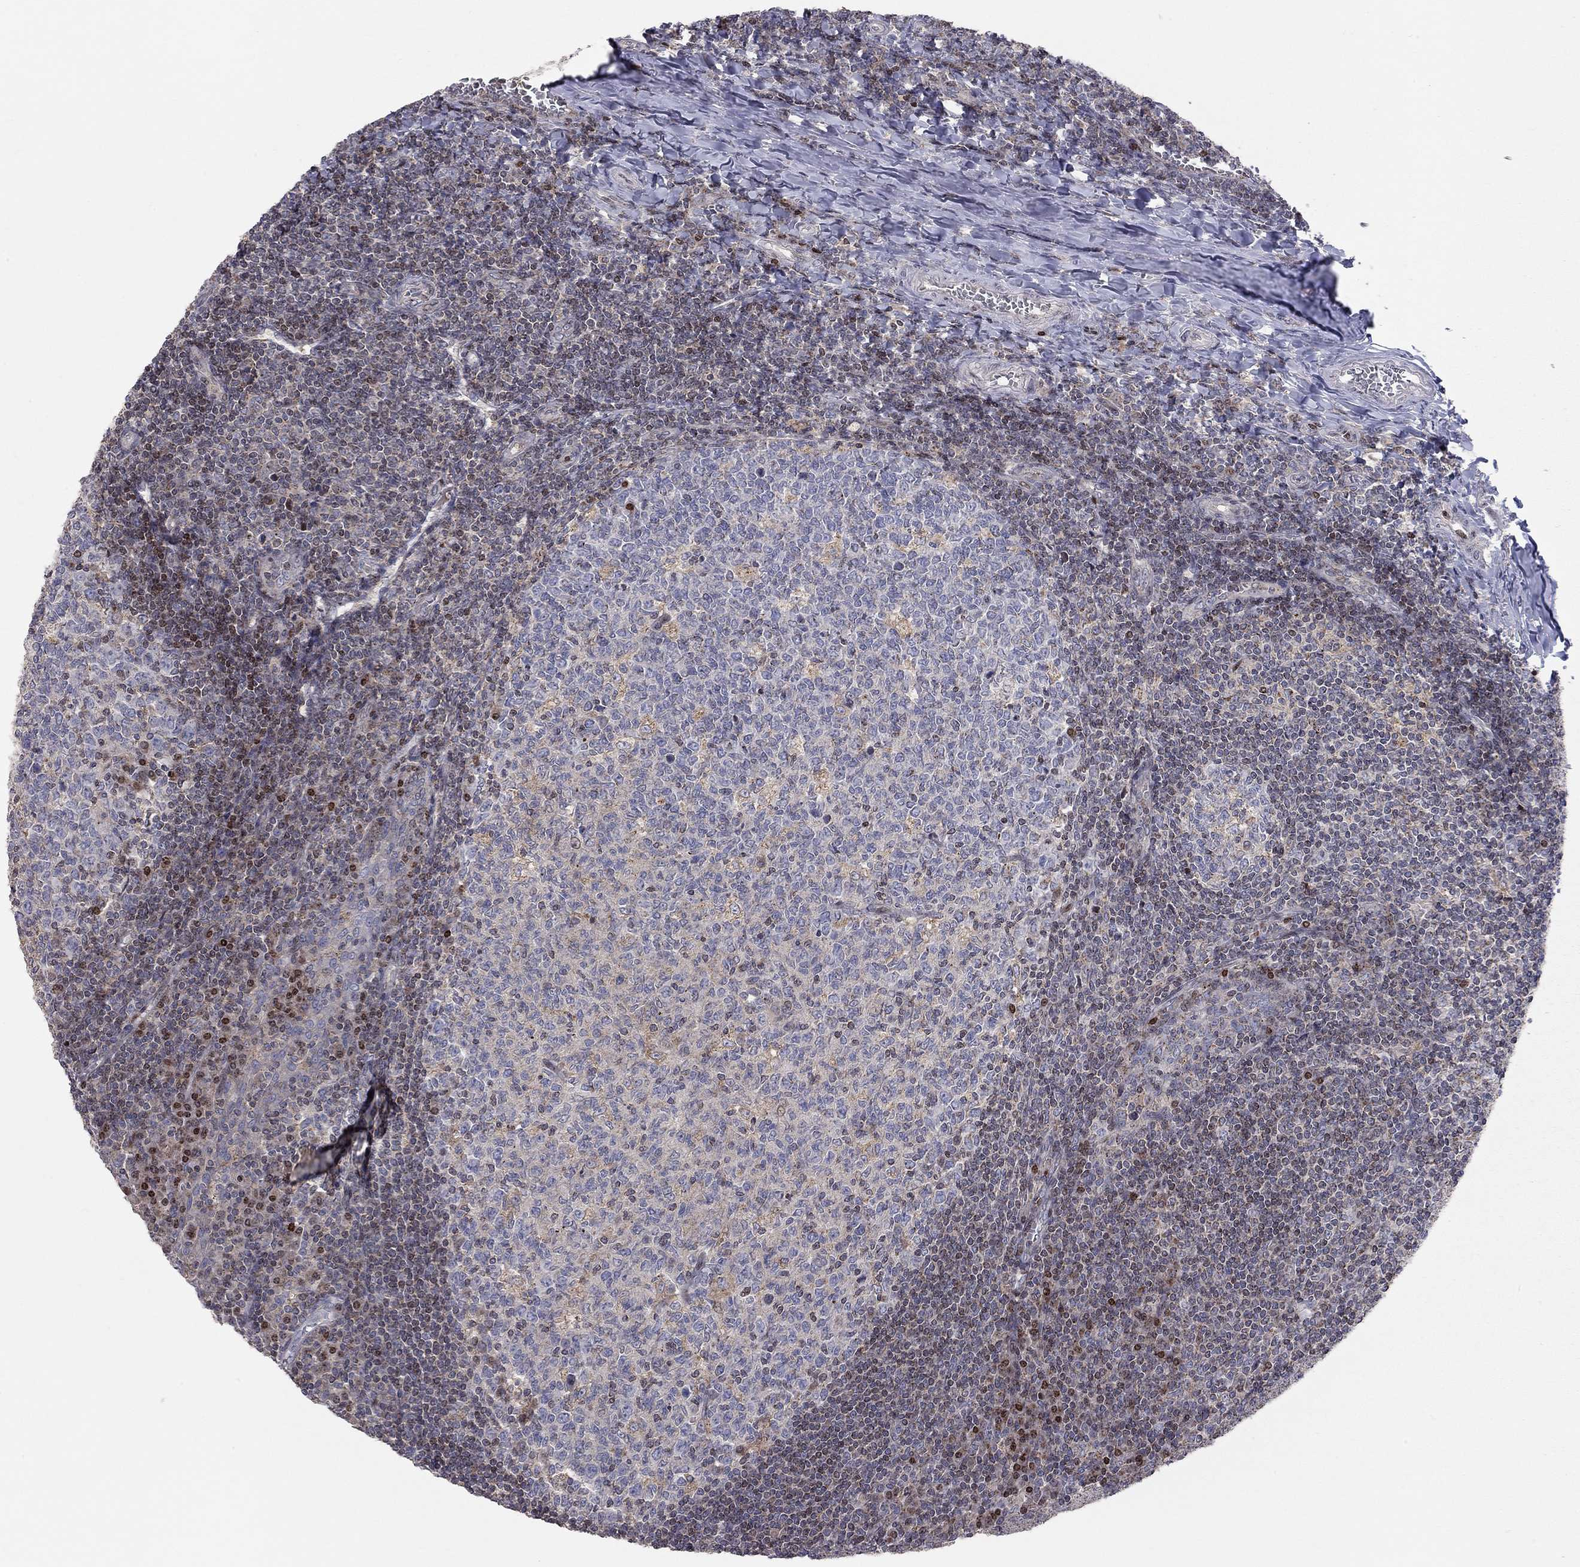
{"staining": {"intensity": "strong", "quantity": "<25%", "location": "nuclear"}, "tissue": "tonsil", "cell_type": "Germinal center cells", "image_type": "normal", "snomed": [{"axis": "morphology", "description": "Normal tissue, NOS"}, {"axis": "topography", "description": "Tonsil"}], "caption": "Brown immunohistochemical staining in benign tonsil demonstrates strong nuclear positivity in about <25% of germinal center cells.", "gene": "ERN2", "patient": {"sex": "female", "age": 13}}